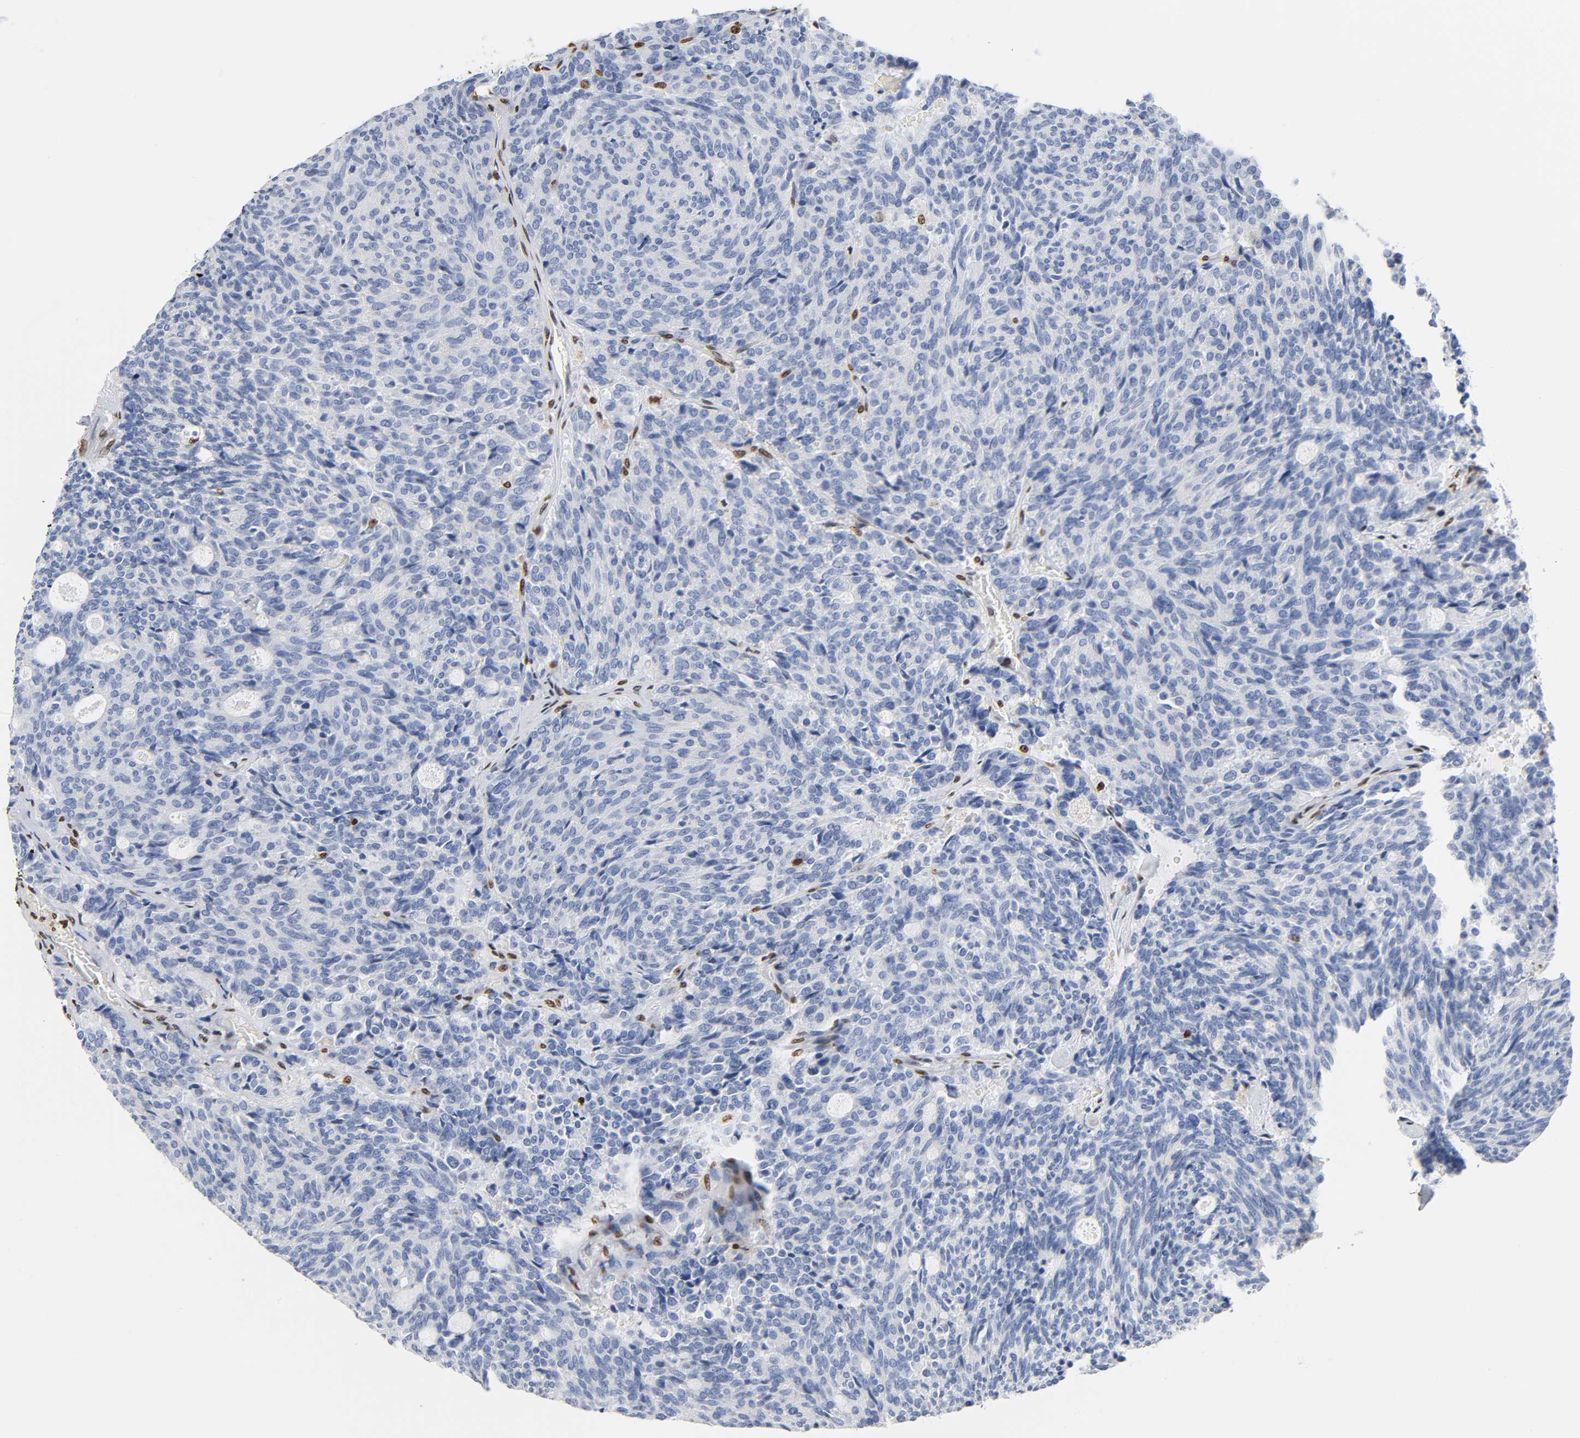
{"staining": {"intensity": "negative", "quantity": "none", "location": "none"}, "tissue": "carcinoid", "cell_type": "Tumor cells", "image_type": "cancer", "snomed": [{"axis": "morphology", "description": "Carcinoid, malignant, NOS"}, {"axis": "topography", "description": "Pancreas"}], "caption": "Immunohistochemistry (IHC) of human carcinoid demonstrates no positivity in tumor cells. (Immunohistochemistry (IHC), brightfield microscopy, high magnification).", "gene": "HOXA6", "patient": {"sex": "female", "age": 54}}